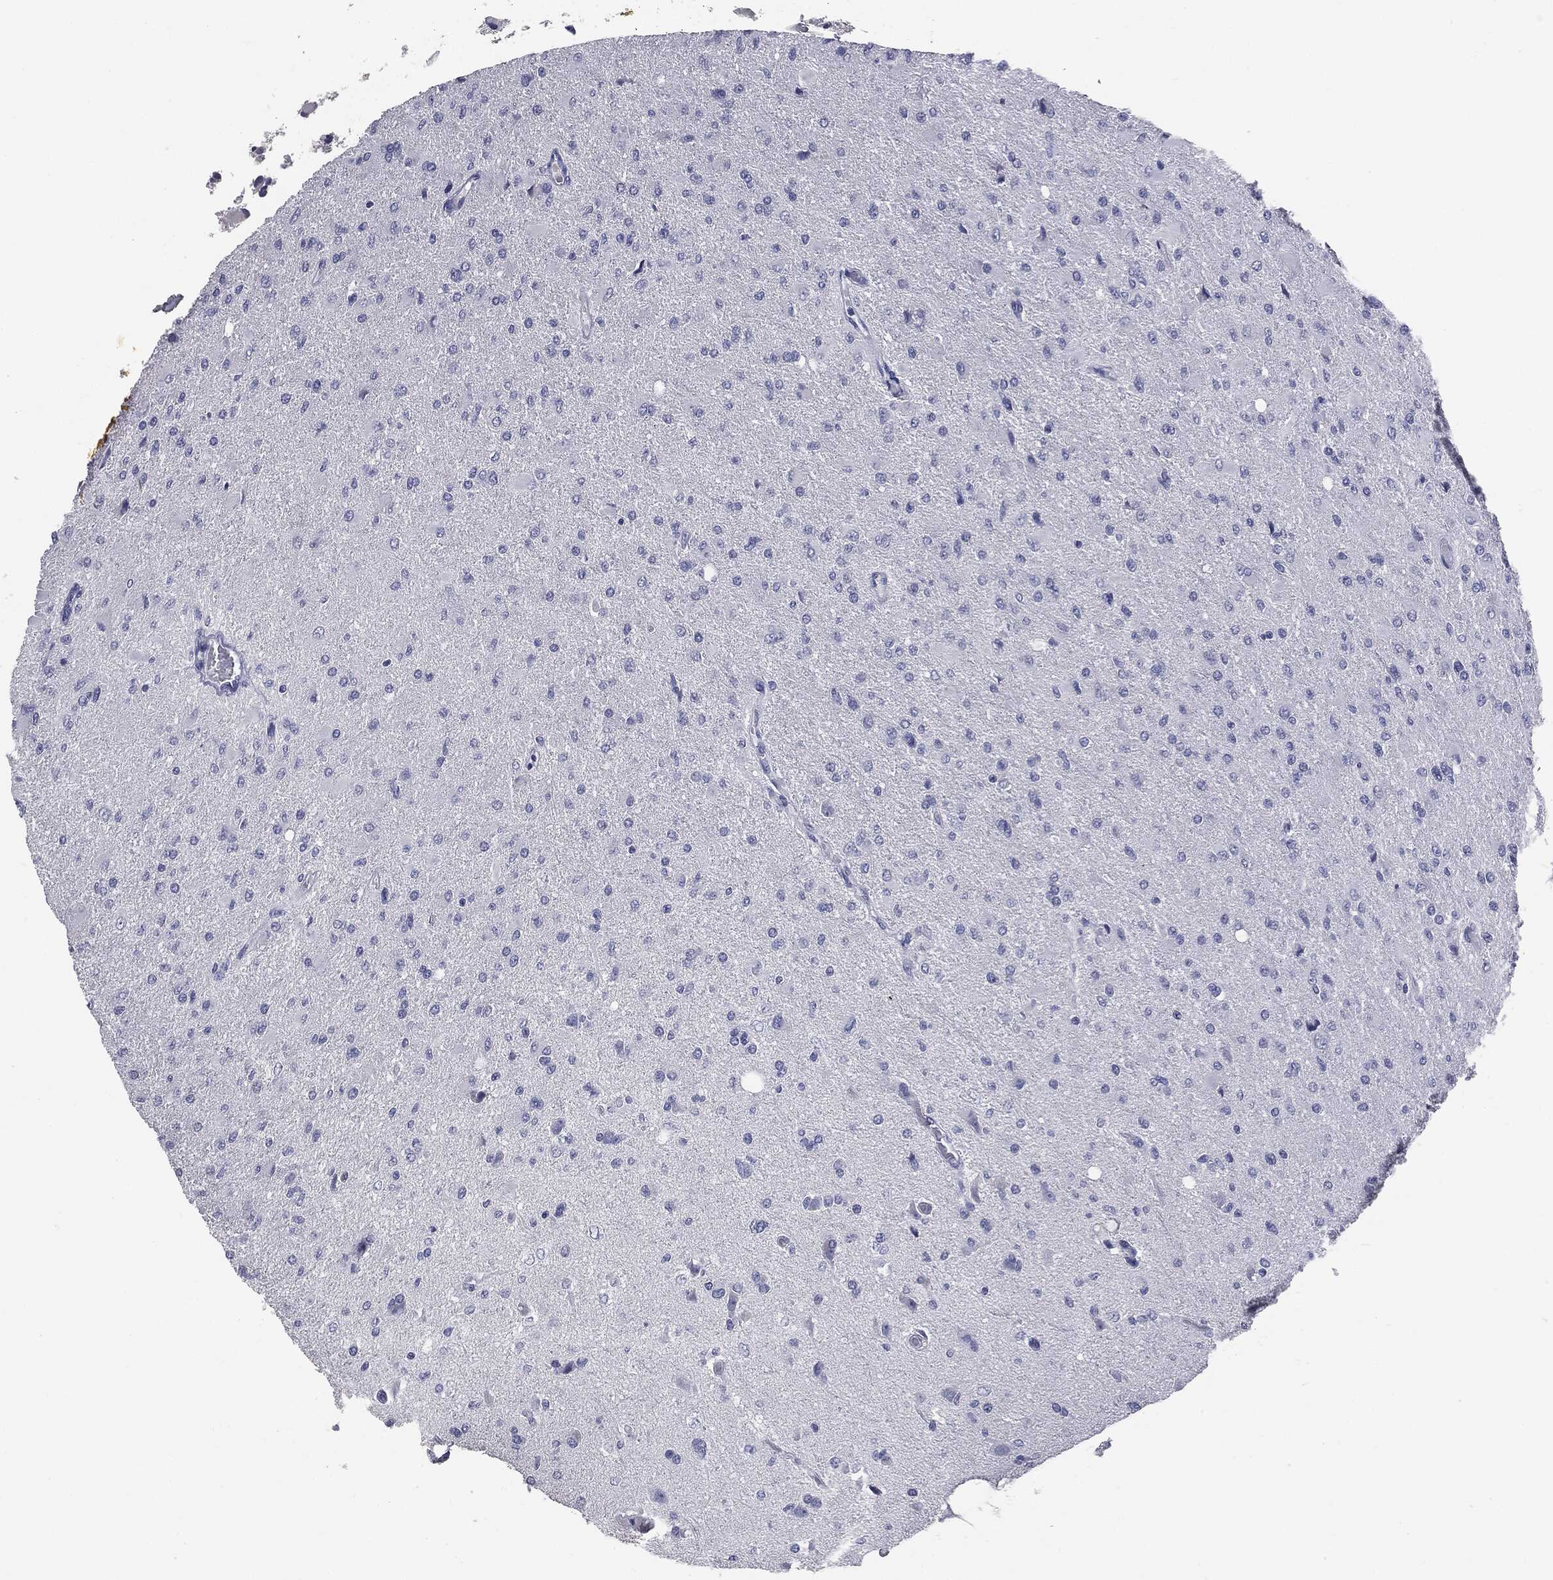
{"staining": {"intensity": "negative", "quantity": "none", "location": "none"}, "tissue": "glioma", "cell_type": "Tumor cells", "image_type": "cancer", "snomed": [{"axis": "morphology", "description": "Glioma, malignant, High grade"}, {"axis": "topography", "description": "Cerebral cortex"}], "caption": "High power microscopy image of an immunohistochemistry (IHC) histopathology image of glioma, revealing no significant staining in tumor cells.", "gene": "AFP", "patient": {"sex": "female", "age": 36}}